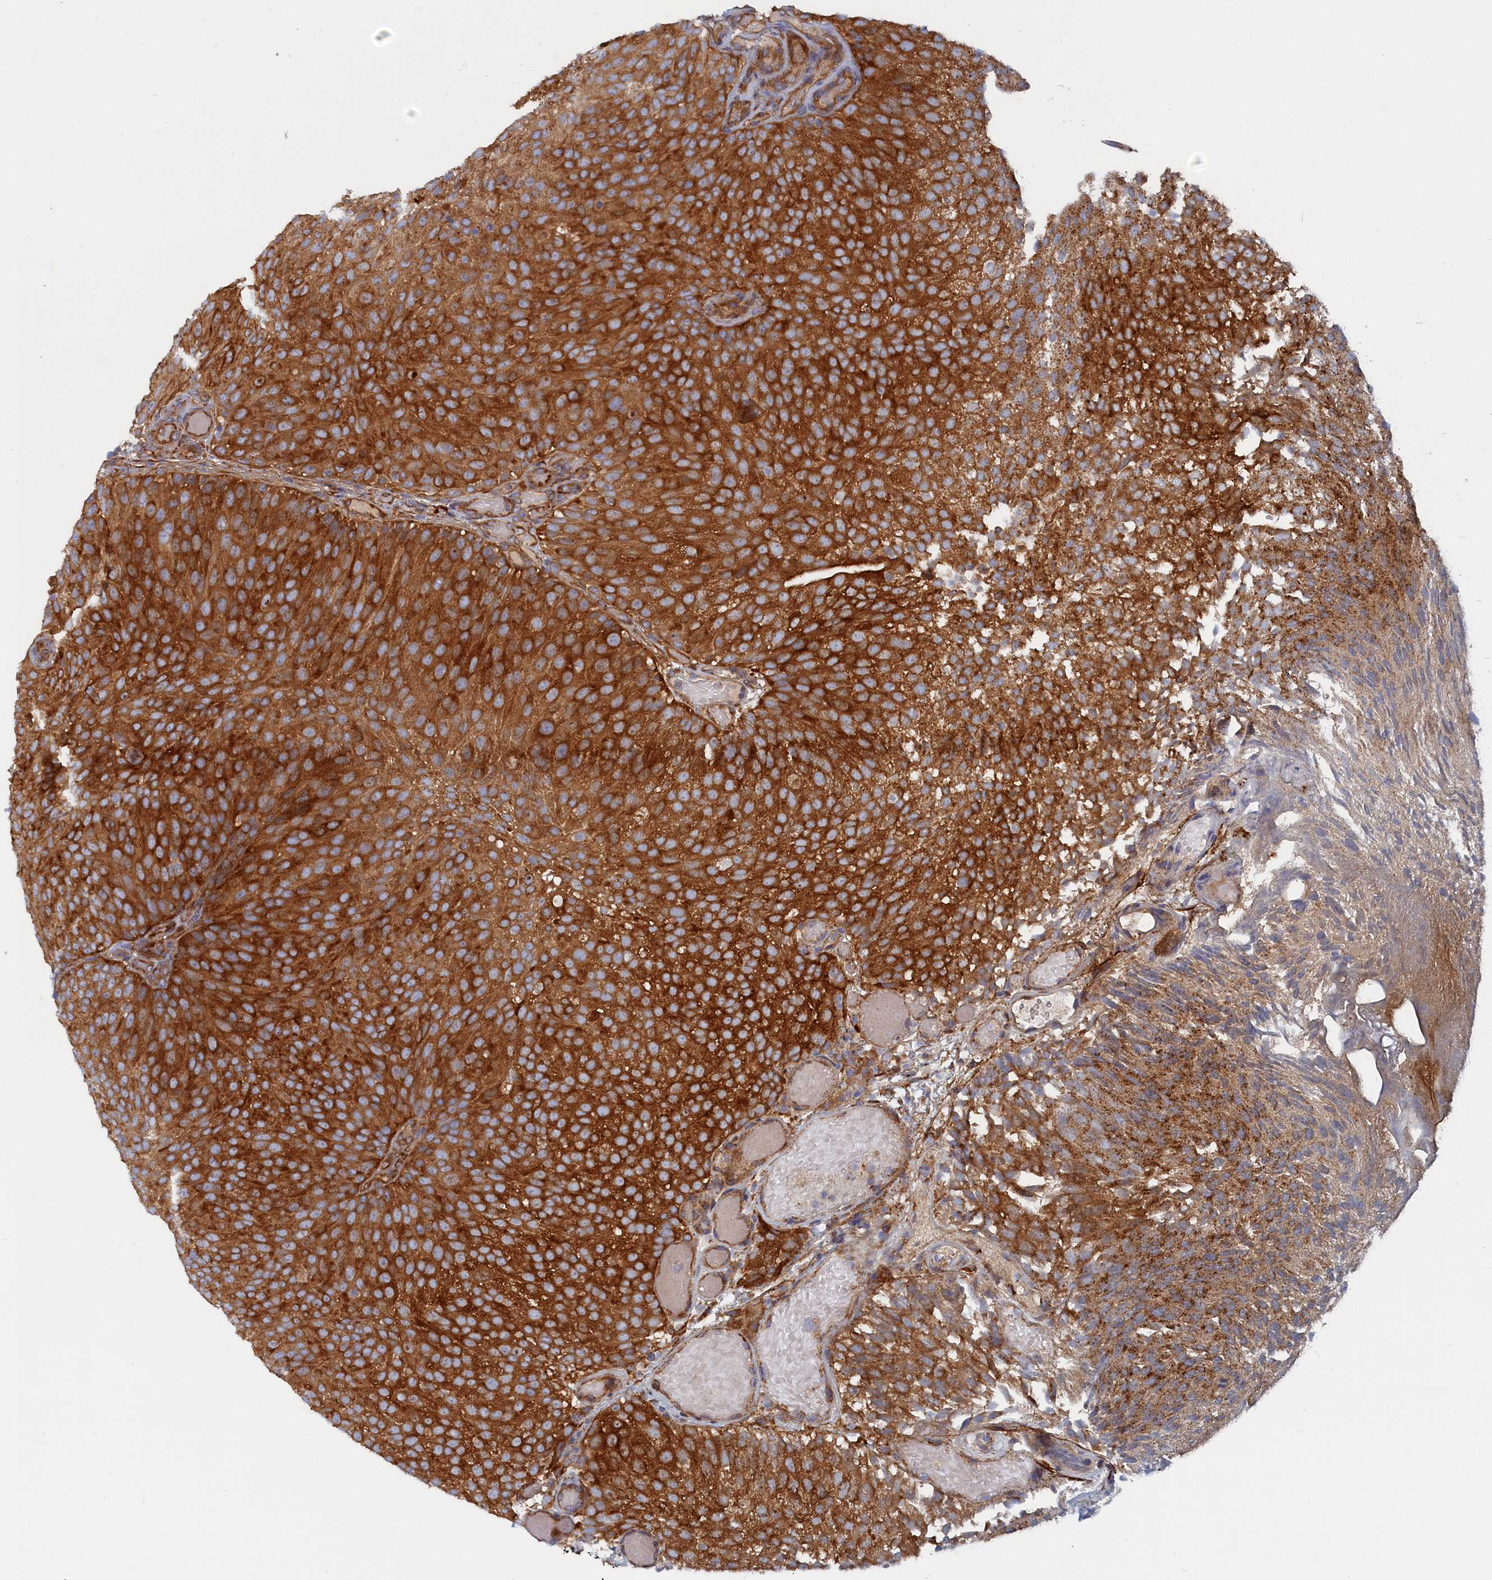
{"staining": {"intensity": "strong", "quantity": ">75%", "location": "cytoplasmic/membranous"}, "tissue": "urothelial cancer", "cell_type": "Tumor cells", "image_type": "cancer", "snomed": [{"axis": "morphology", "description": "Urothelial carcinoma, Low grade"}, {"axis": "topography", "description": "Urinary bladder"}], "caption": "Urothelial carcinoma (low-grade) tissue displays strong cytoplasmic/membranous positivity in approximately >75% of tumor cells, visualized by immunohistochemistry.", "gene": "TMEM196", "patient": {"sex": "male", "age": 78}}